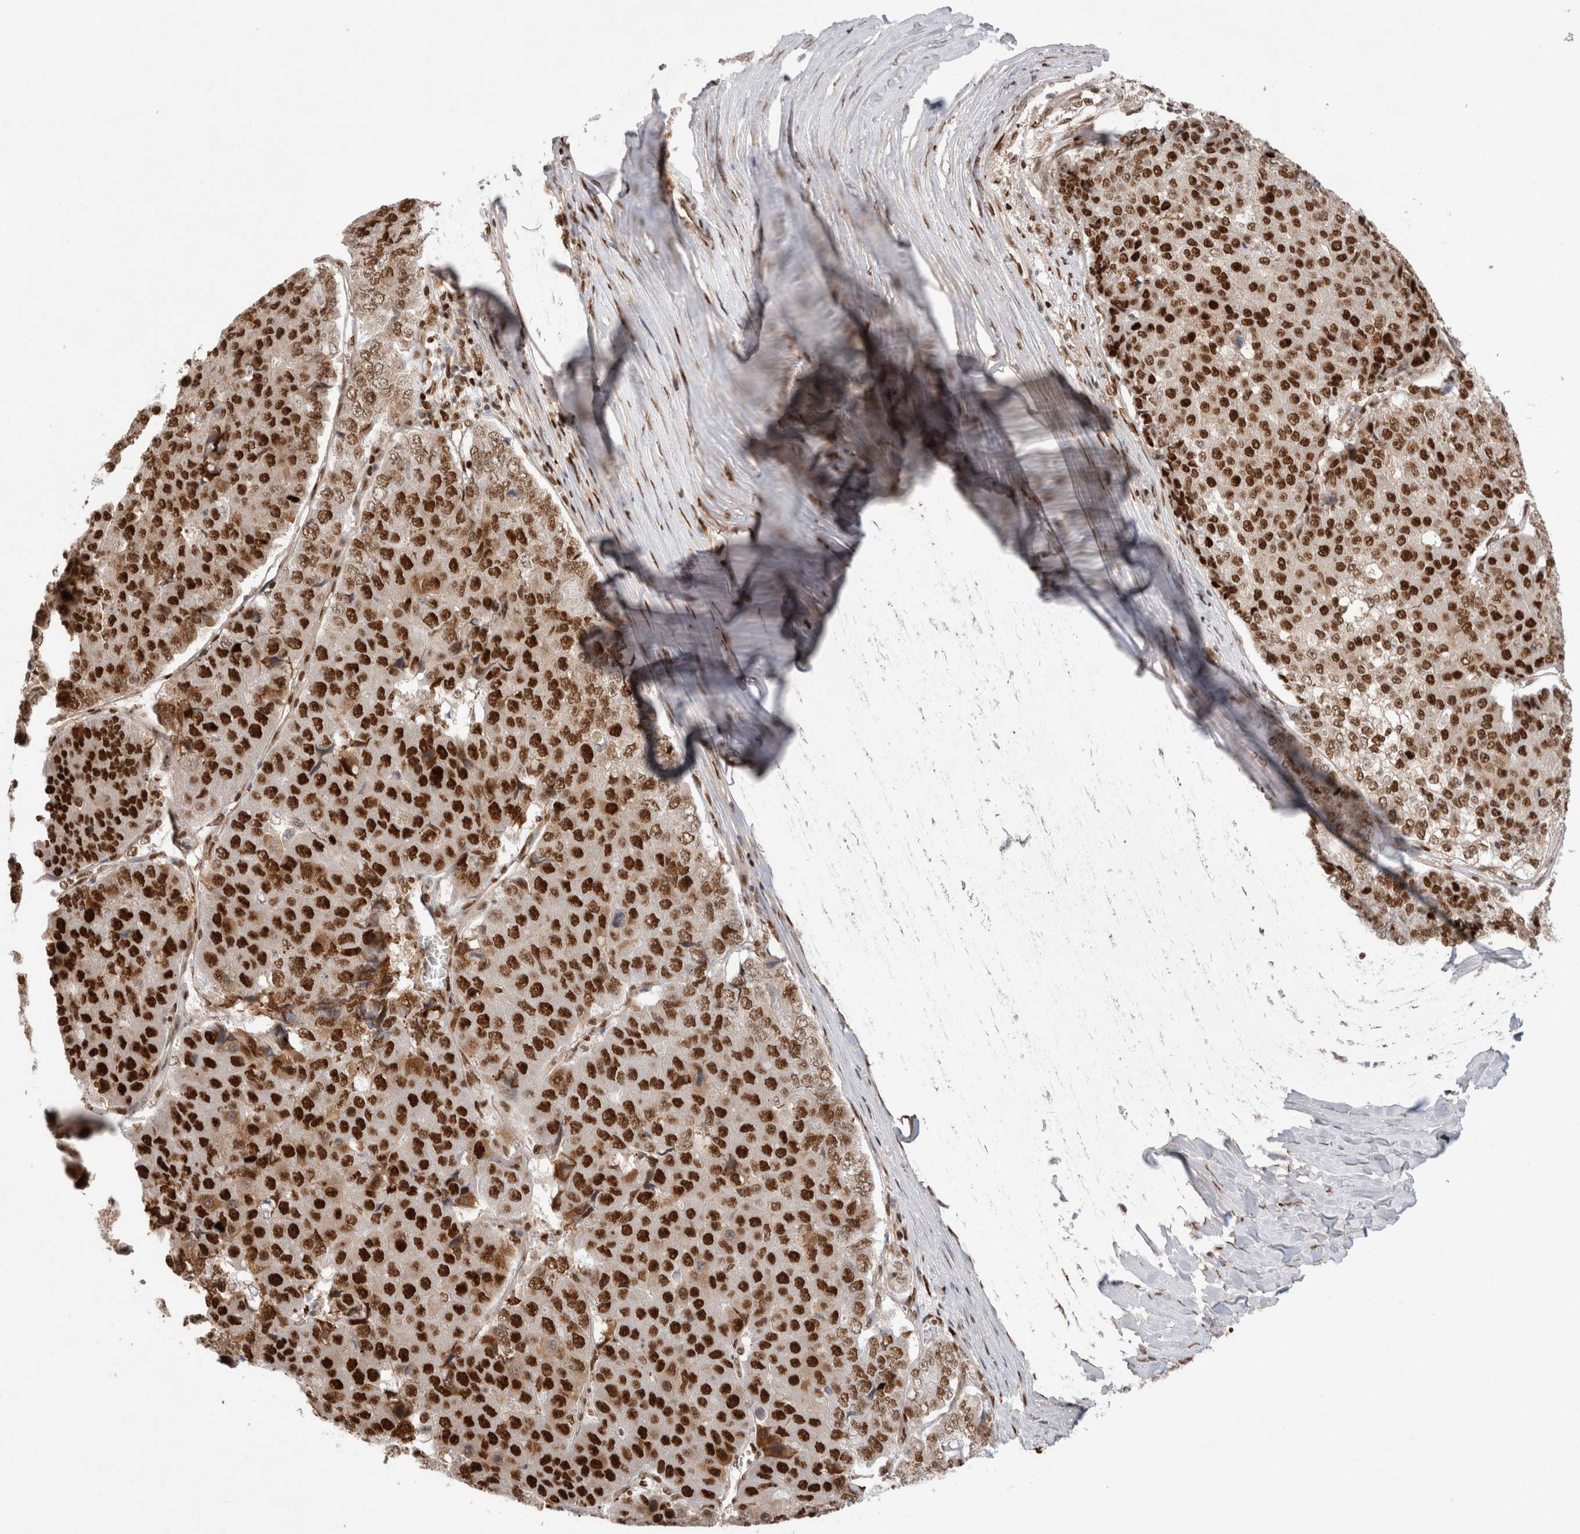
{"staining": {"intensity": "strong", "quantity": ">75%", "location": "nuclear"}, "tissue": "pancreatic cancer", "cell_type": "Tumor cells", "image_type": "cancer", "snomed": [{"axis": "morphology", "description": "Adenocarcinoma, NOS"}, {"axis": "topography", "description": "Pancreas"}], "caption": "The photomicrograph exhibits staining of adenocarcinoma (pancreatic), revealing strong nuclear protein positivity (brown color) within tumor cells. (Stains: DAB (3,3'-diaminobenzidine) in brown, nuclei in blue, Microscopy: brightfield microscopy at high magnification).", "gene": "TCF4", "patient": {"sex": "male", "age": 50}}